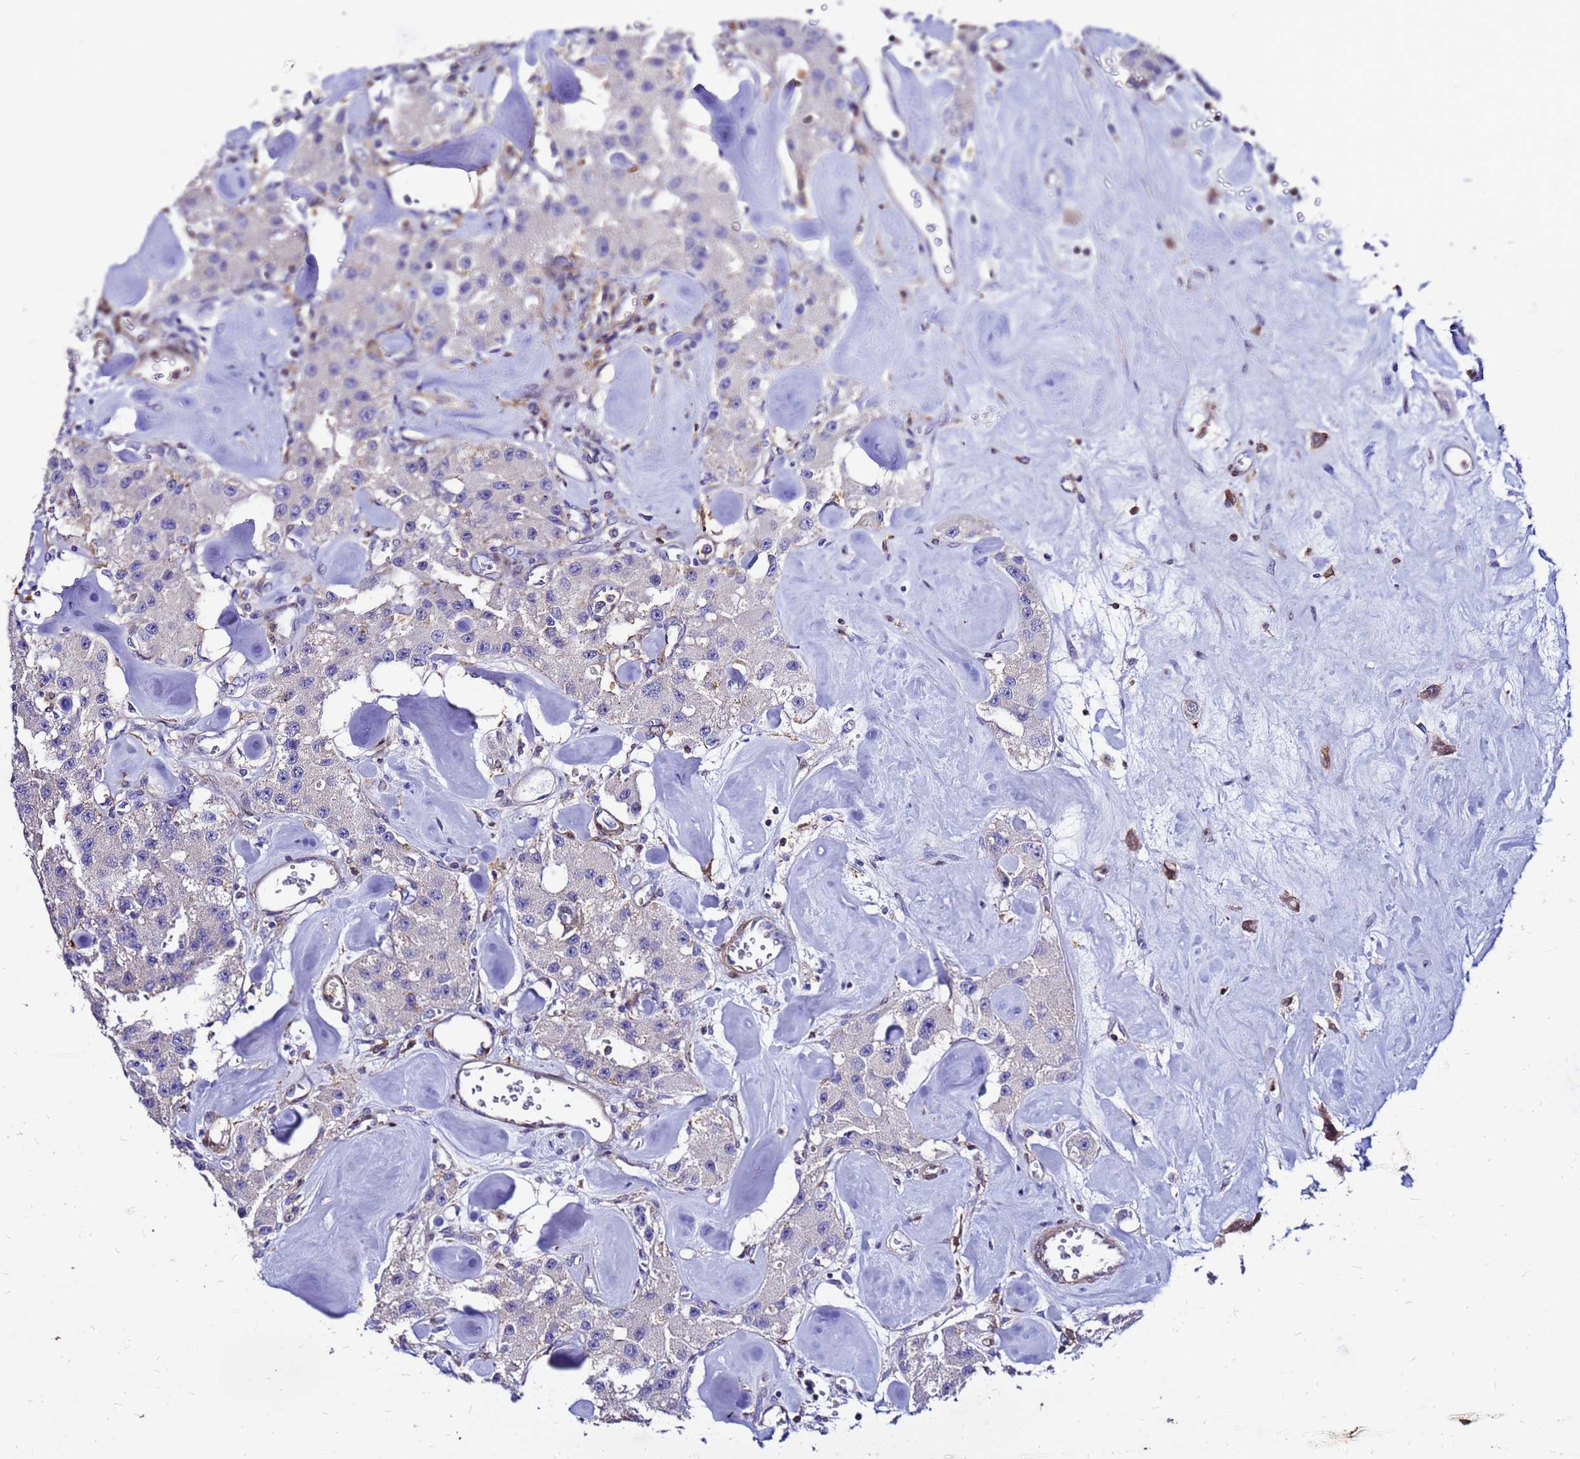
{"staining": {"intensity": "negative", "quantity": "none", "location": "none"}, "tissue": "carcinoid", "cell_type": "Tumor cells", "image_type": "cancer", "snomed": [{"axis": "morphology", "description": "Carcinoid, malignant, NOS"}, {"axis": "topography", "description": "Pancreas"}], "caption": "Carcinoid (malignant) was stained to show a protein in brown. There is no significant expression in tumor cells. The staining was performed using DAB to visualize the protein expression in brown, while the nuclei were stained in blue with hematoxylin (Magnification: 20x).", "gene": "DBNDD2", "patient": {"sex": "male", "age": 41}}